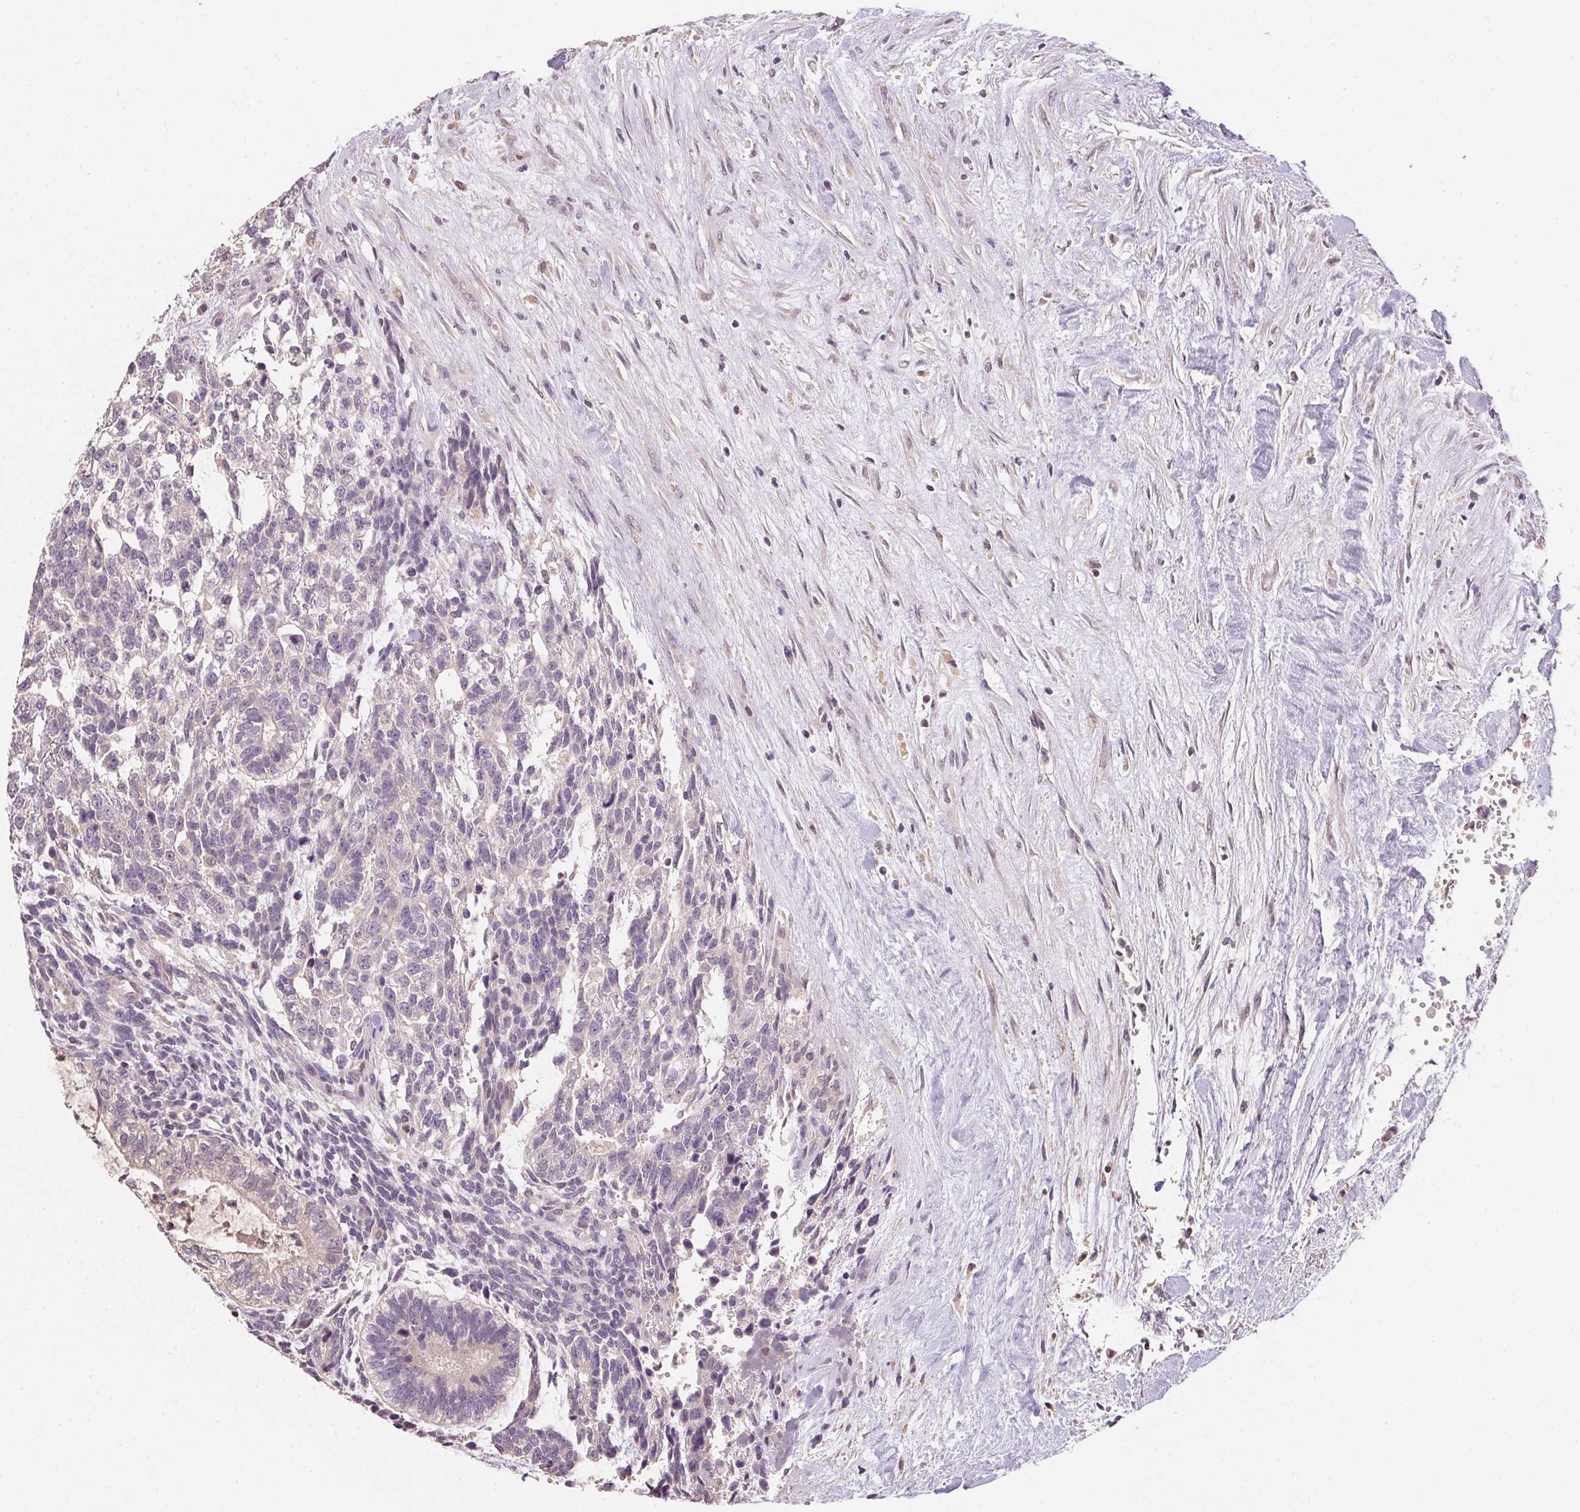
{"staining": {"intensity": "negative", "quantity": "none", "location": "none"}, "tissue": "testis cancer", "cell_type": "Tumor cells", "image_type": "cancer", "snomed": [{"axis": "morphology", "description": "Carcinoma, Embryonal, NOS"}, {"axis": "topography", "description": "Testis"}], "caption": "Immunohistochemistry of human testis cancer (embryonal carcinoma) demonstrates no expression in tumor cells.", "gene": "ALDH8A1", "patient": {"sex": "male", "age": 23}}